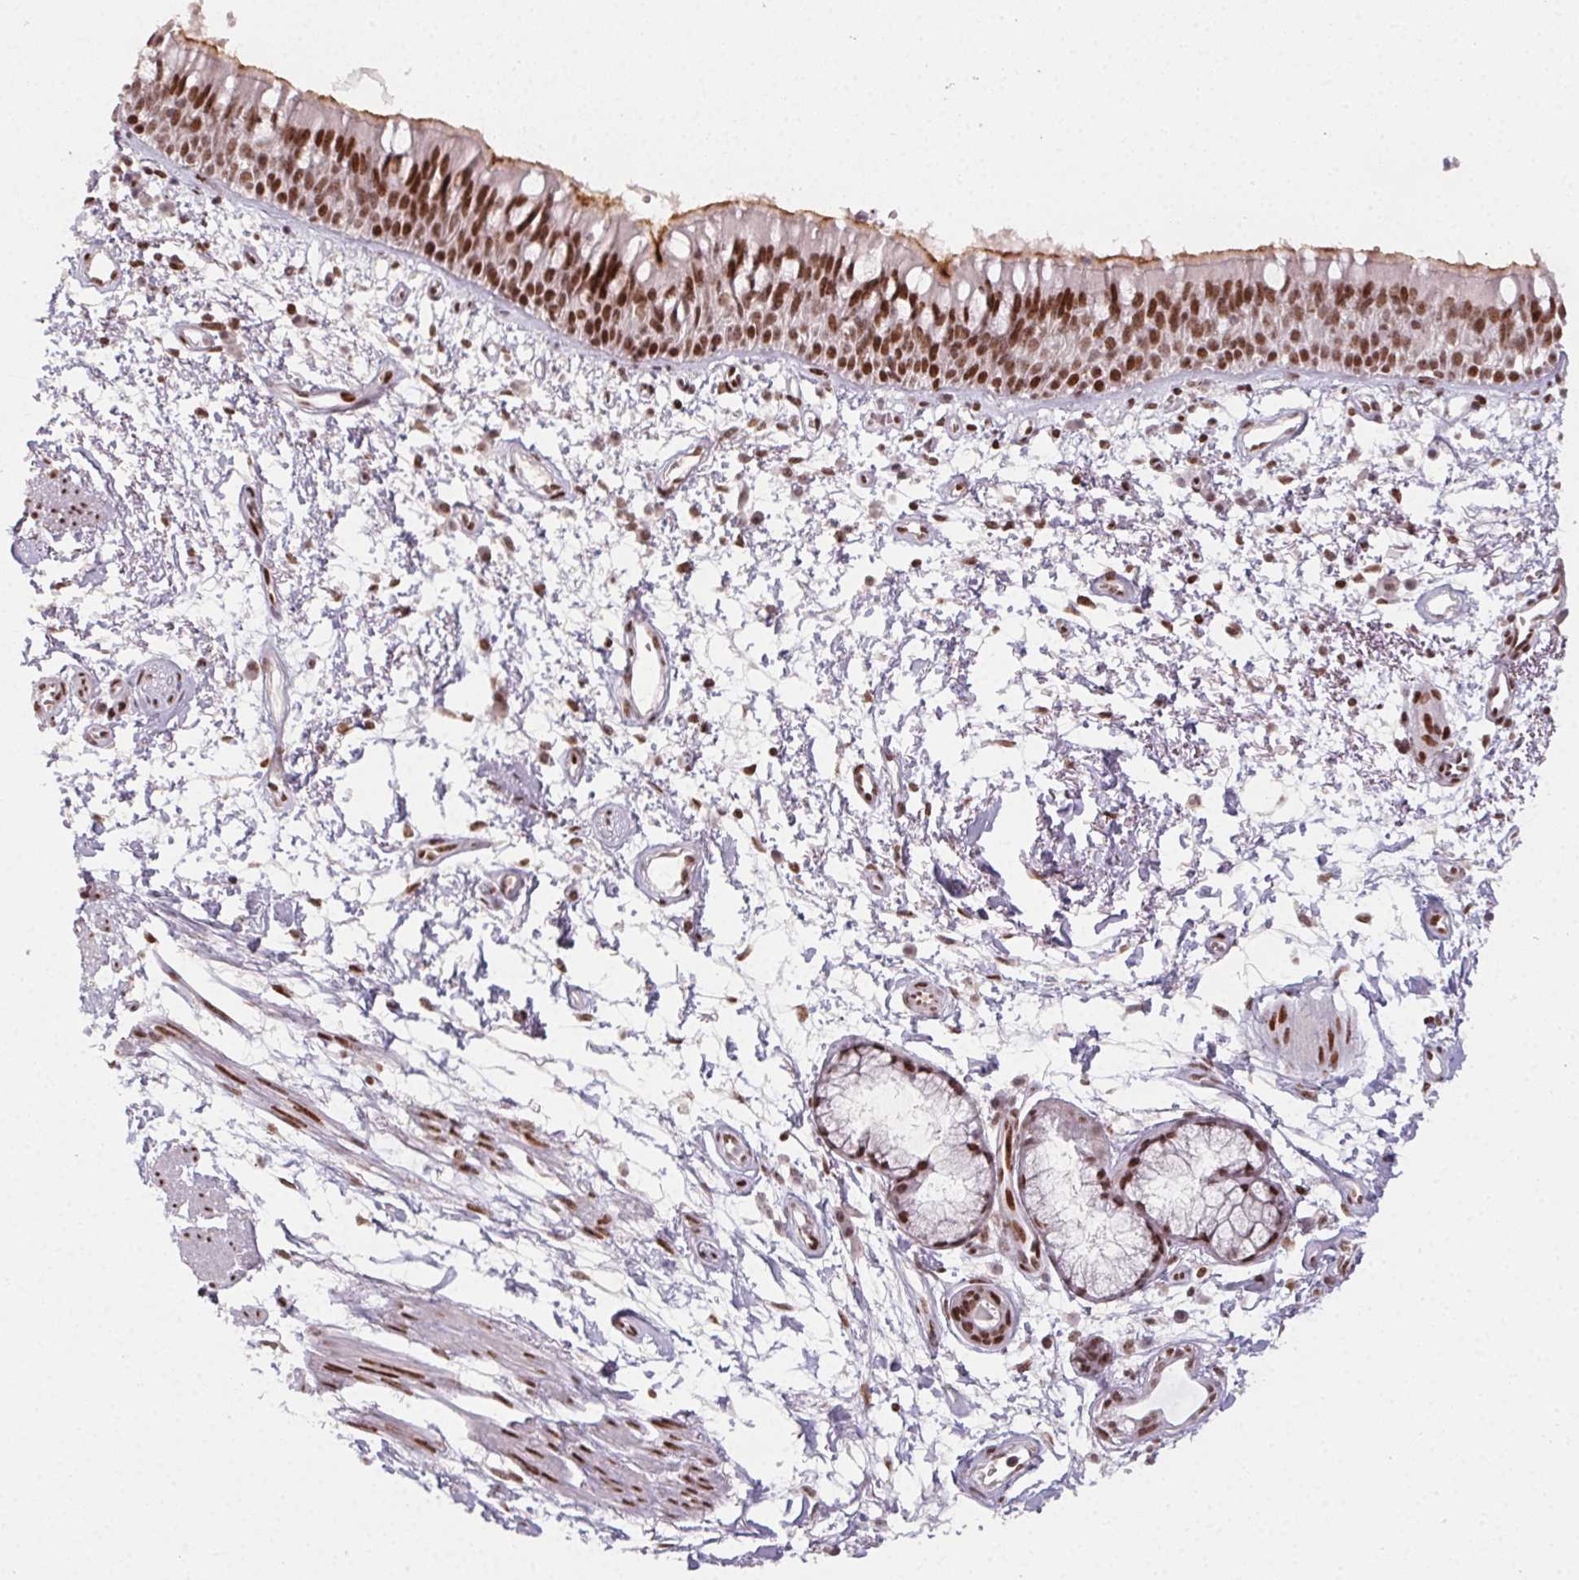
{"staining": {"intensity": "strong", "quantity": ">75%", "location": "nuclear"}, "tissue": "bronchus", "cell_type": "Respiratory epithelial cells", "image_type": "normal", "snomed": [{"axis": "morphology", "description": "Normal tissue, NOS"}, {"axis": "morphology", "description": "Squamous cell carcinoma, NOS"}, {"axis": "topography", "description": "Cartilage tissue"}, {"axis": "topography", "description": "Bronchus"}, {"axis": "topography", "description": "Lung"}], "caption": "Immunohistochemistry histopathology image of benign bronchus stained for a protein (brown), which exhibits high levels of strong nuclear expression in approximately >75% of respiratory epithelial cells.", "gene": "KMT2A", "patient": {"sex": "male", "age": 66}}